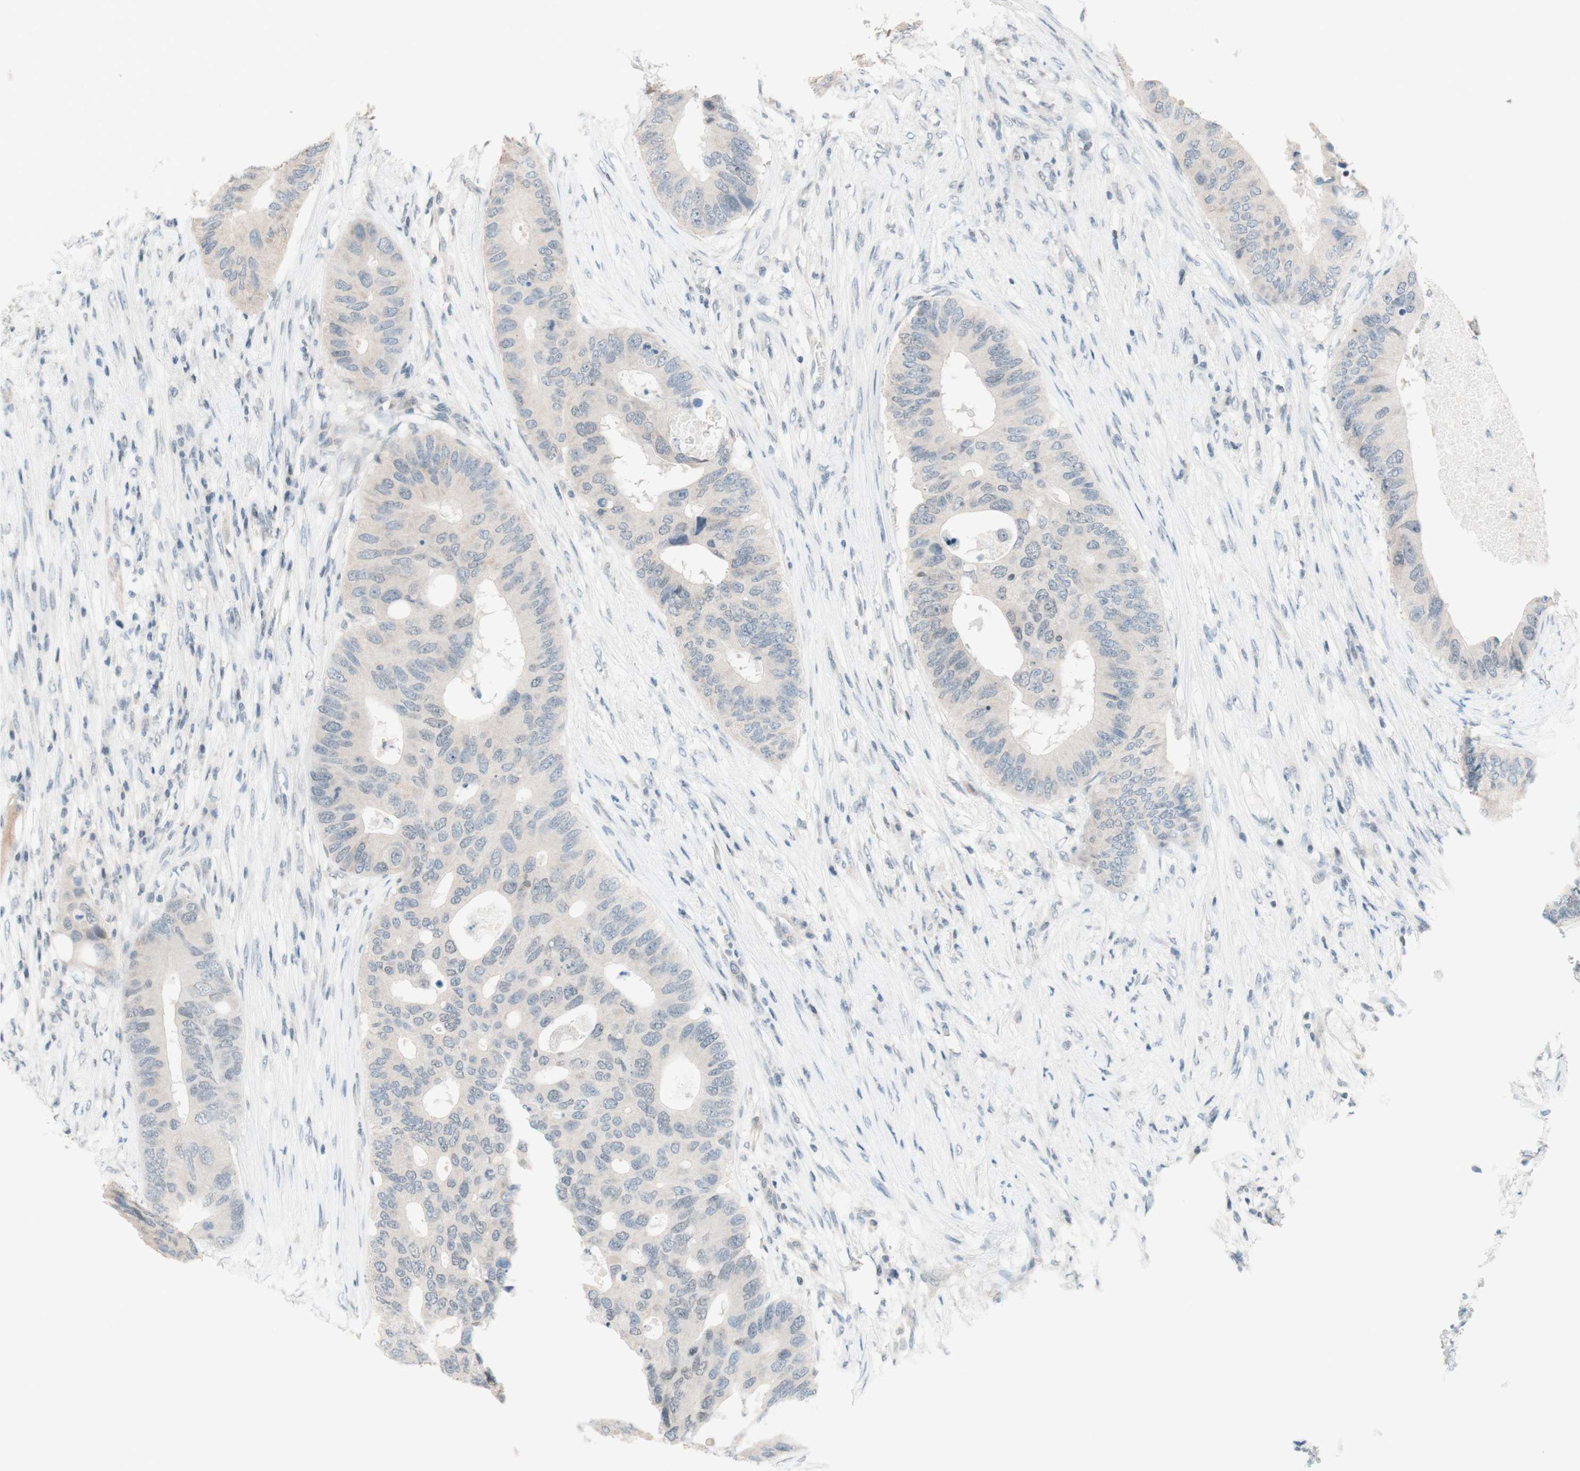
{"staining": {"intensity": "weak", "quantity": "25%-75%", "location": "nuclear"}, "tissue": "colorectal cancer", "cell_type": "Tumor cells", "image_type": "cancer", "snomed": [{"axis": "morphology", "description": "Adenocarcinoma, NOS"}, {"axis": "topography", "description": "Colon"}], "caption": "Weak nuclear protein staining is seen in approximately 25%-75% of tumor cells in colorectal cancer.", "gene": "JPH1", "patient": {"sex": "male", "age": 71}}